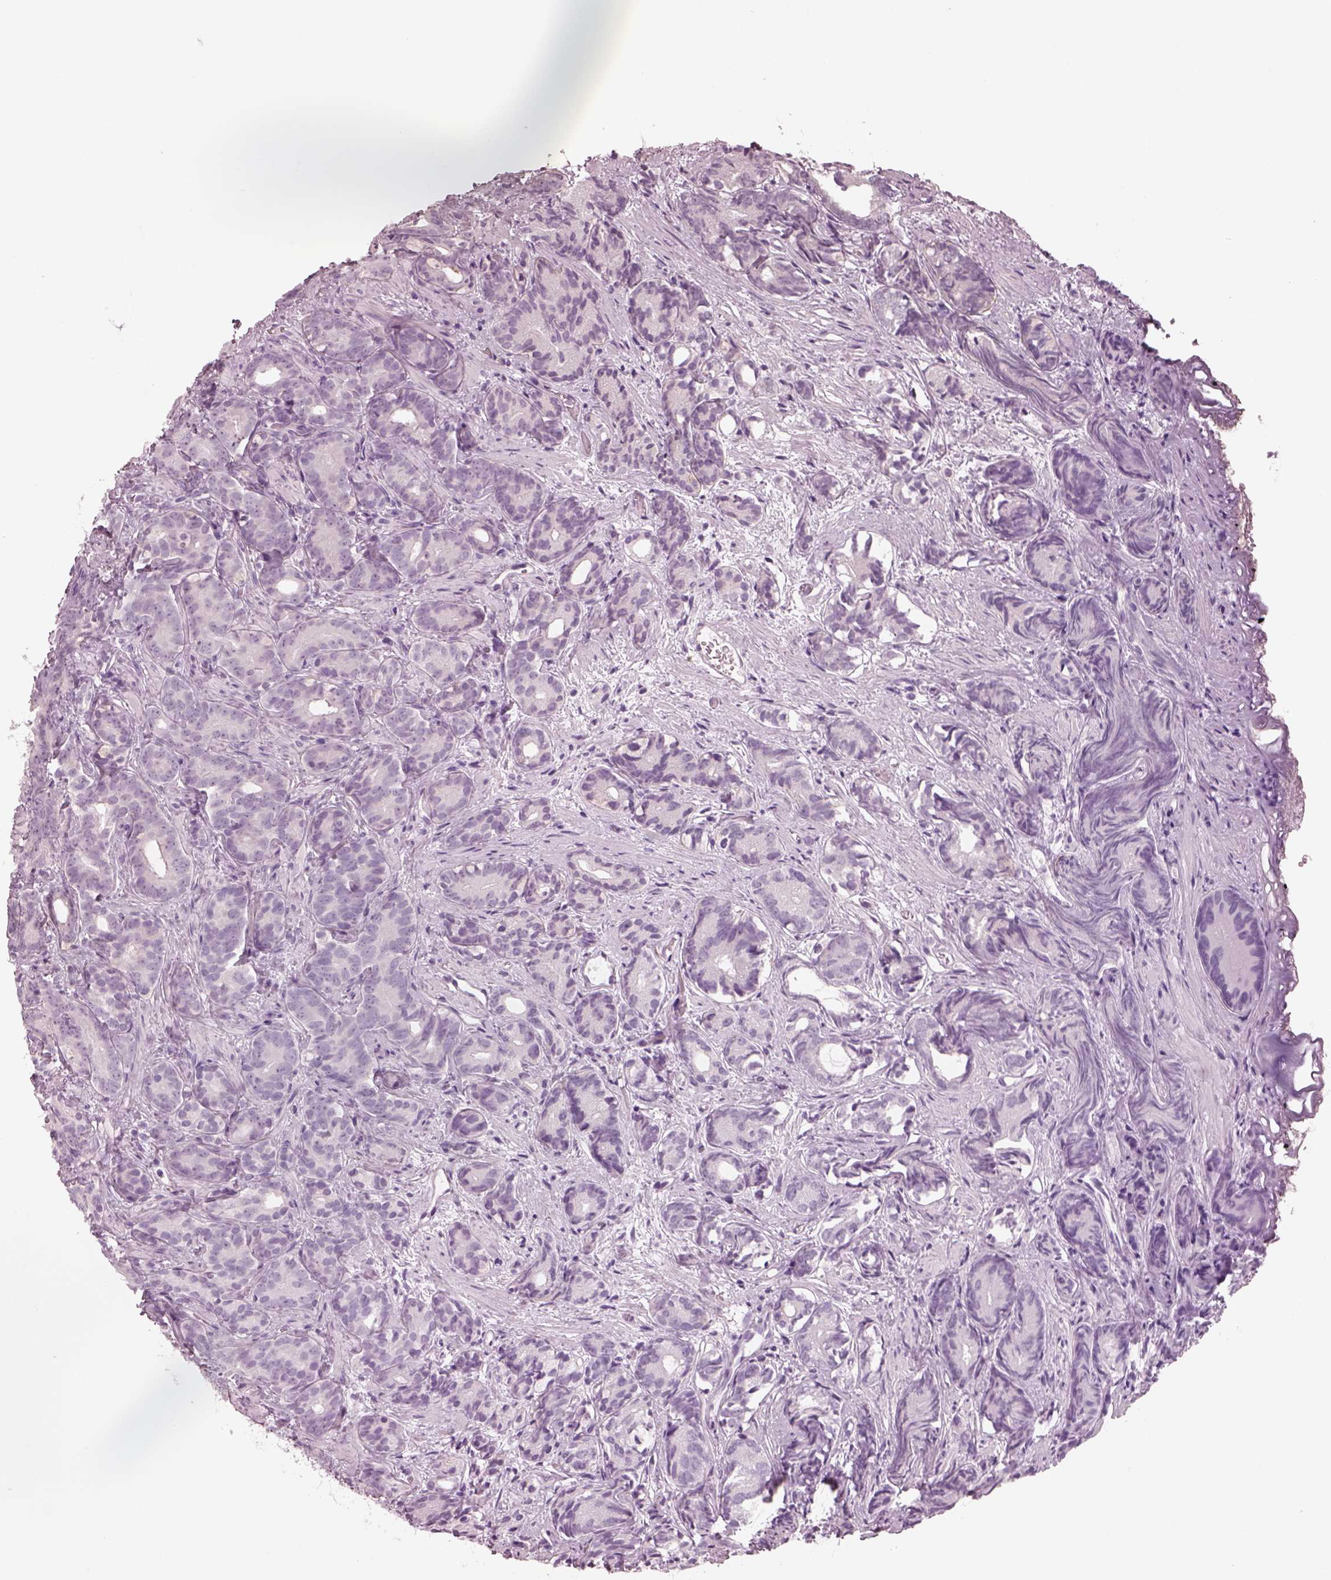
{"staining": {"intensity": "negative", "quantity": "none", "location": "none"}, "tissue": "prostate cancer", "cell_type": "Tumor cells", "image_type": "cancer", "snomed": [{"axis": "morphology", "description": "Adenocarcinoma, High grade"}, {"axis": "topography", "description": "Prostate"}], "caption": "A high-resolution photomicrograph shows immunohistochemistry staining of prostate cancer (high-grade adenocarcinoma), which demonstrates no significant positivity in tumor cells.", "gene": "PACRG", "patient": {"sex": "male", "age": 84}}